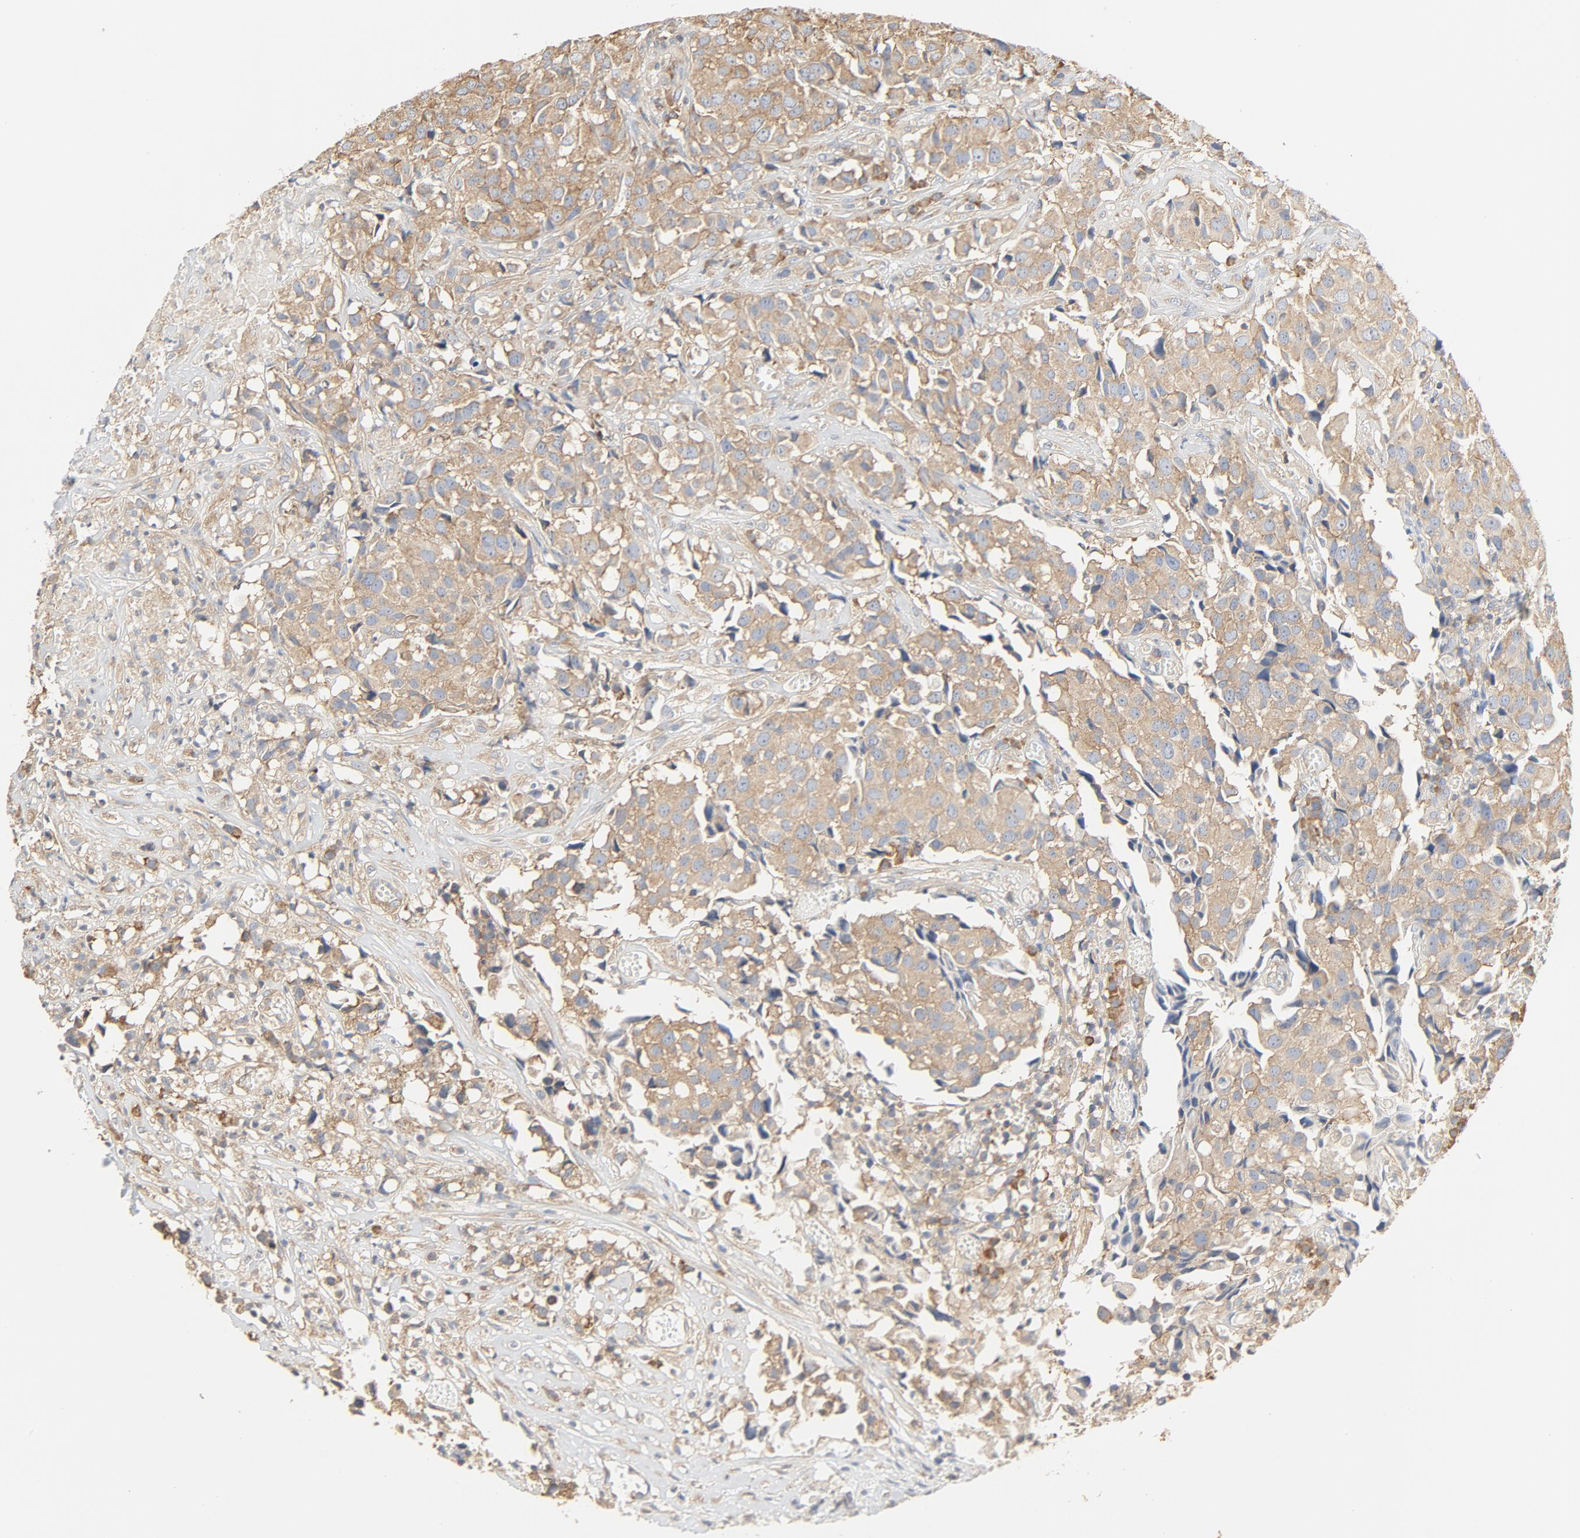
{"staining": {"intensity": "moderate", "quantity": ">75%", "location": "cytoplasmic/membranous"}, "tissue": "urothelial cancer", "cell_type": "Tumor cells", "image_type": "cancer", "snomed": [{"axis": "morphology", "description": "Urothelial carcinoma, High grade"}, {"axis": "topography", "description": "Urinary bladder"}], "caption": "Urothelial cancer tissue reveals moderate cytoplasmic/membranous staining in approximately >75% of tumor cells, visualized by immunohistochemistry.", "gene": "RPS6", "patient": {"sex": "female", "age": 75}}